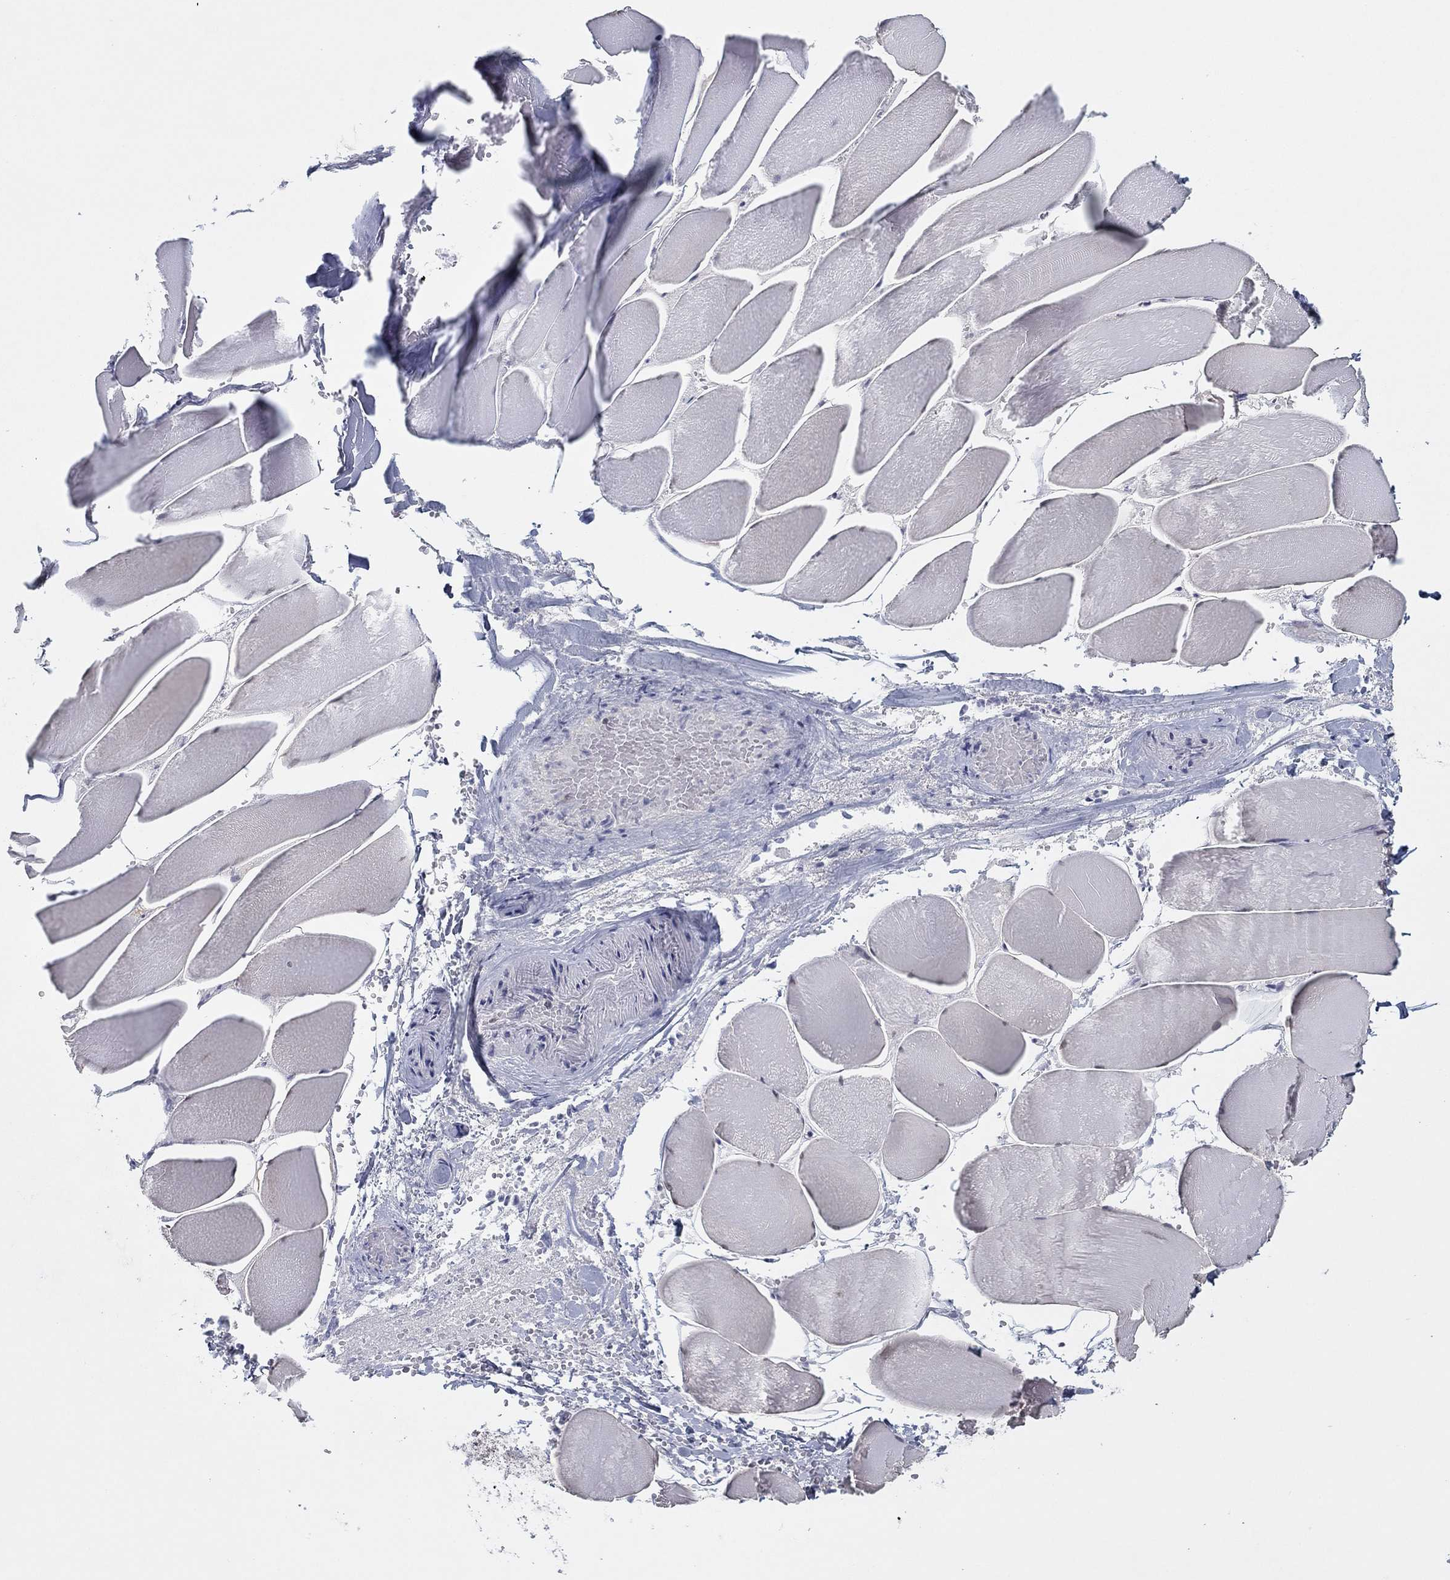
{"staining": {"intensity": "weak", "quantity": "25%-75%", "location": "cytoplasmic/membranous"}, "tissue": "skeletal muscle", "cell_type": "Myocytes", "image_type": "normal", "snomed": [{"axis": "morphology", "description": "Normal tissue, NOS"}, {"axis": "morphology", "description": "Malignant melanoma, Metastatic site"}, {"axis": "topography", "description": "Skeletal muscle"}], "caption": "Myocytes show low levels of weak cytoplasmic/membranous staining in approximately 25%-75% of cells in unremarkable human skeletal muscle. (IHC, brightfield microscopy, high magnification).", "gene": "SLC22A2", "patient": {"sex": "male", "age": 50}}